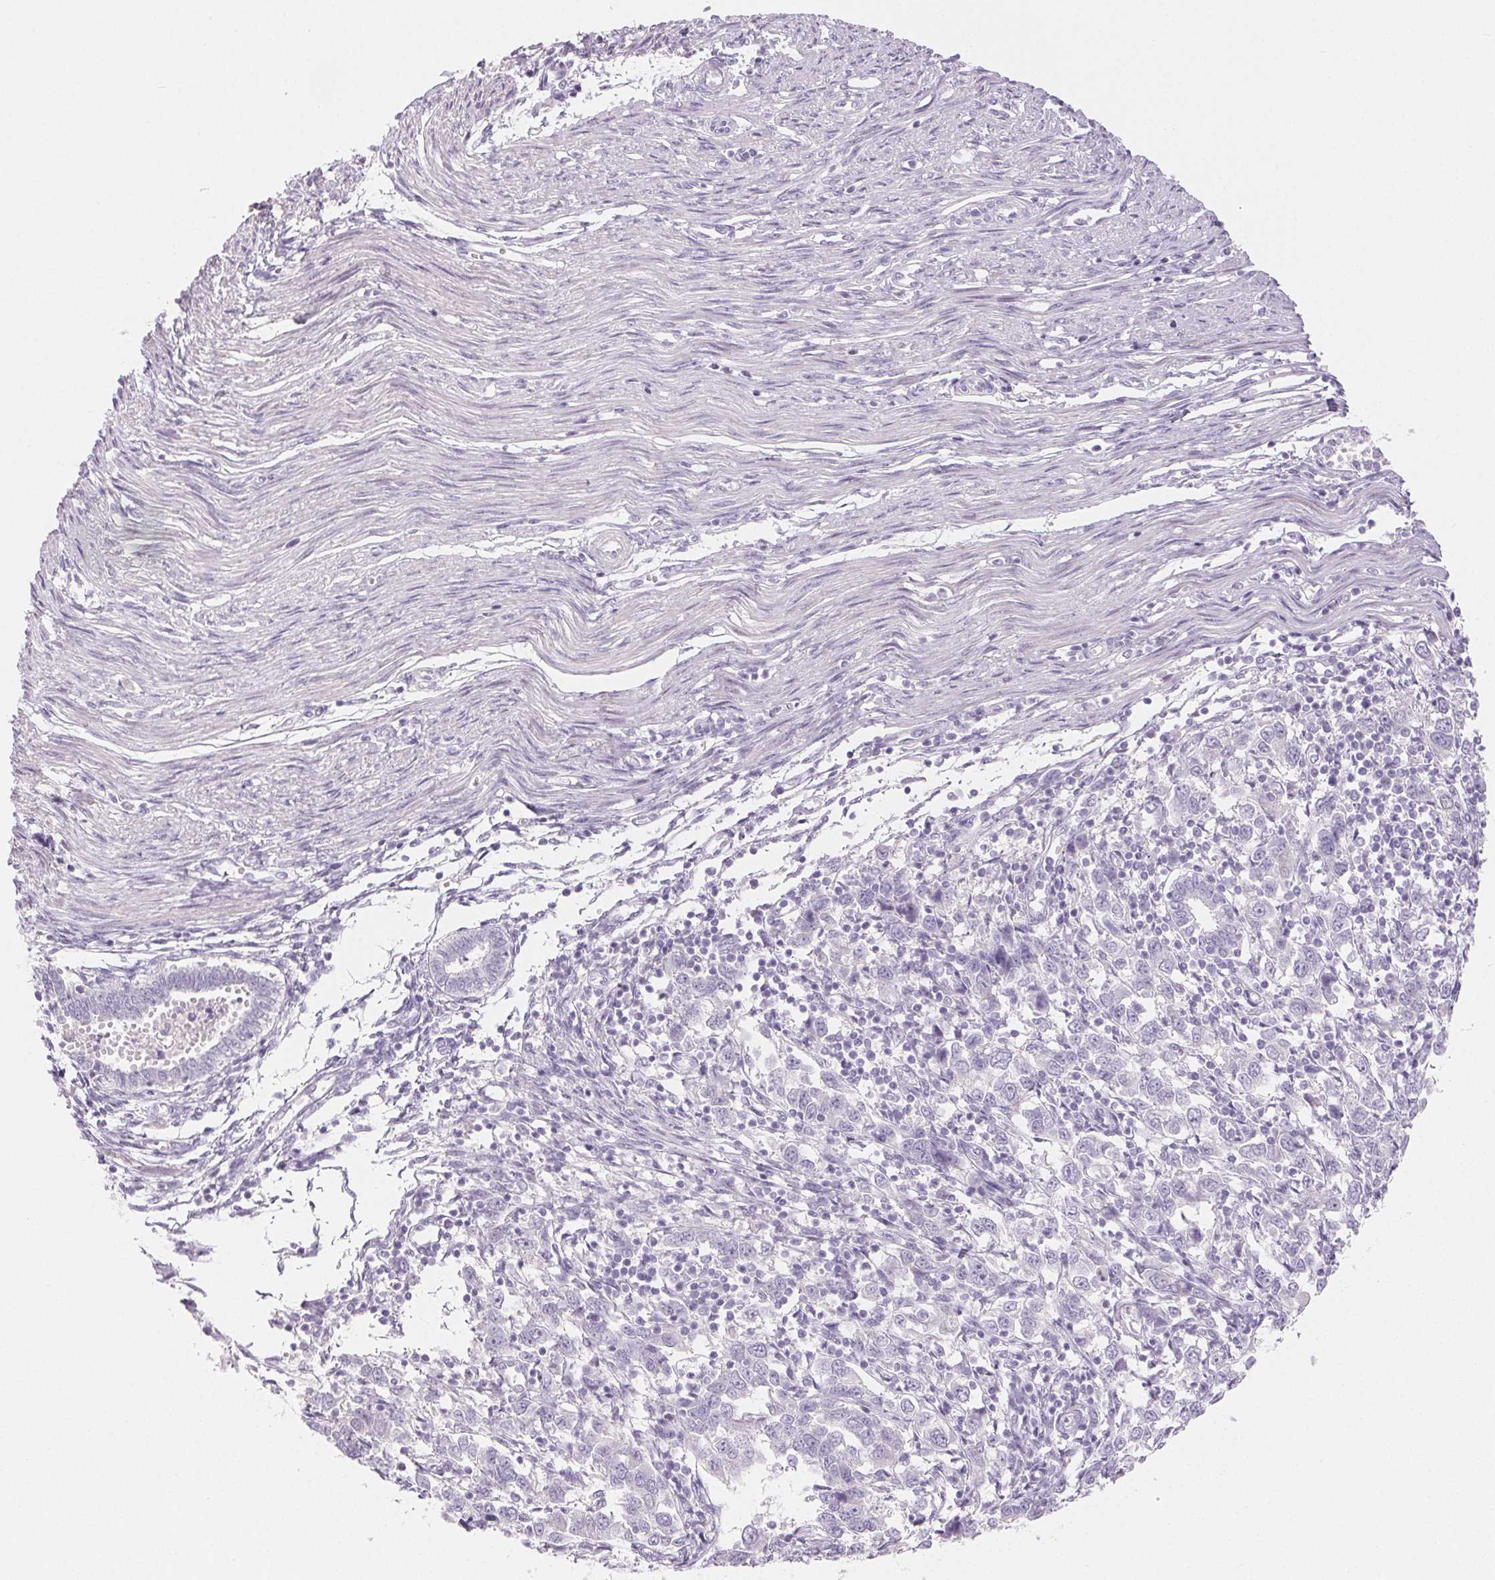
{"staining": {"intensity": "negative", "quantity": "none", "location": "none"}, "tissue": "endometrial cancer", "cell_type": "Tumor cells", "image_type": "cancer", "snomed": [{"axis": "morphology", "description": "Adenocarcinoma, NOS"}, {"axis": "topography", "description": "Endometrium"}], "caption": "An immunohistochemistry micrograph of endometrial adenocarcinoma is shown. There is no staining in tumor cells of endometrial adenocarcinoma.", "gene": "BPIFB2", "patient": {"sex": "female", "age": 43}}